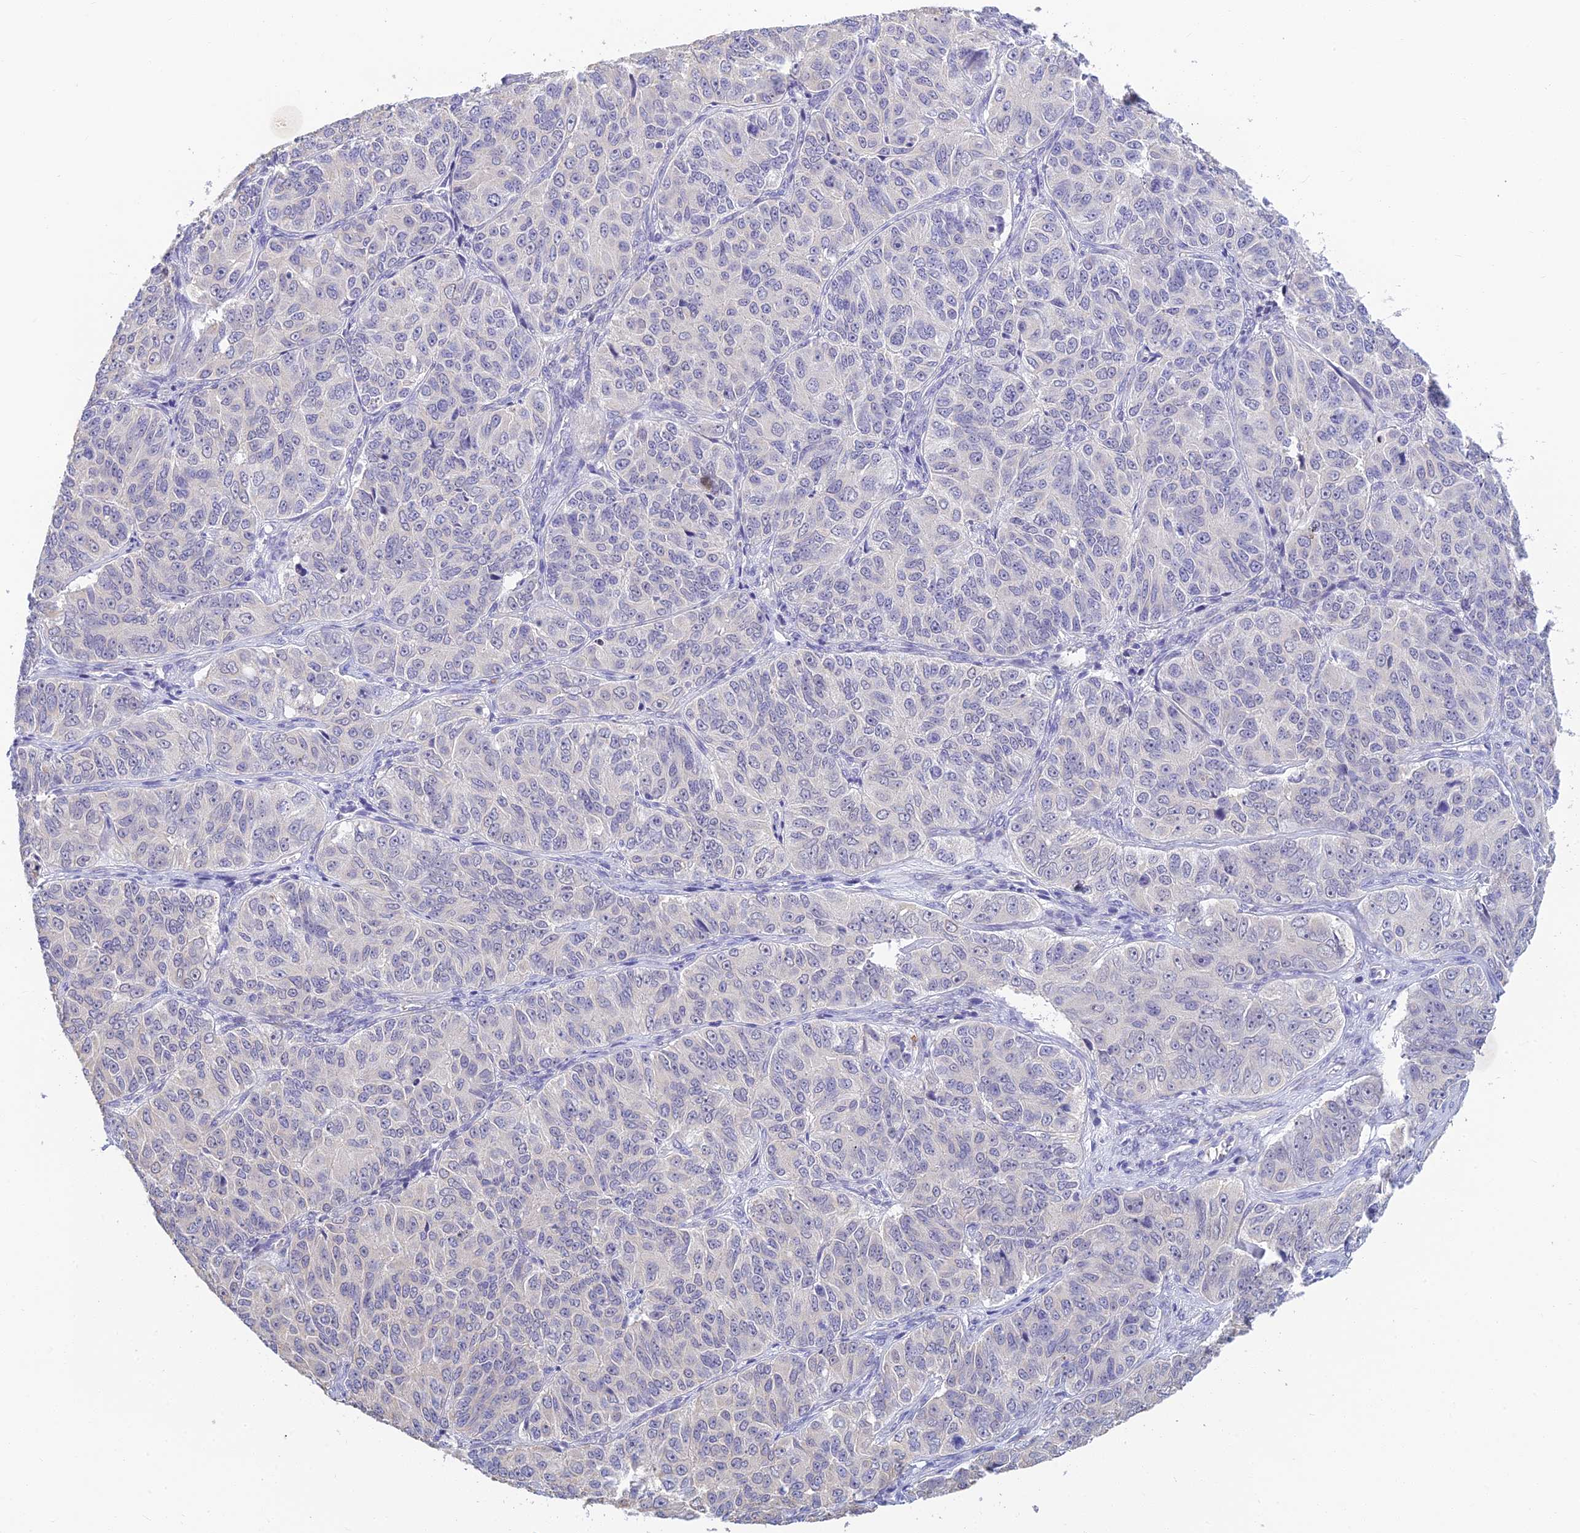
{"staining": {"intensity": "negative", "quantity": "none", "location": "none"}, "tissue": "ovarian cancer", "cell_type": "Tumor cells", "image_type": "cancer", "snomed": [{"axis": "morphology", "description": "Carcinoma, endometroid"}, {"axis": "topography", "description": "Ovary"}], "caption": "Tumor cells are negative for brown protein staining in ovarian cancer. (Brightfield microscopy of DAB (3,3'-diaminobenzidine) immunohistochemistry at high magnification).", "gene": "INTS13", "patient": {"sex": "female", "age": 51}}